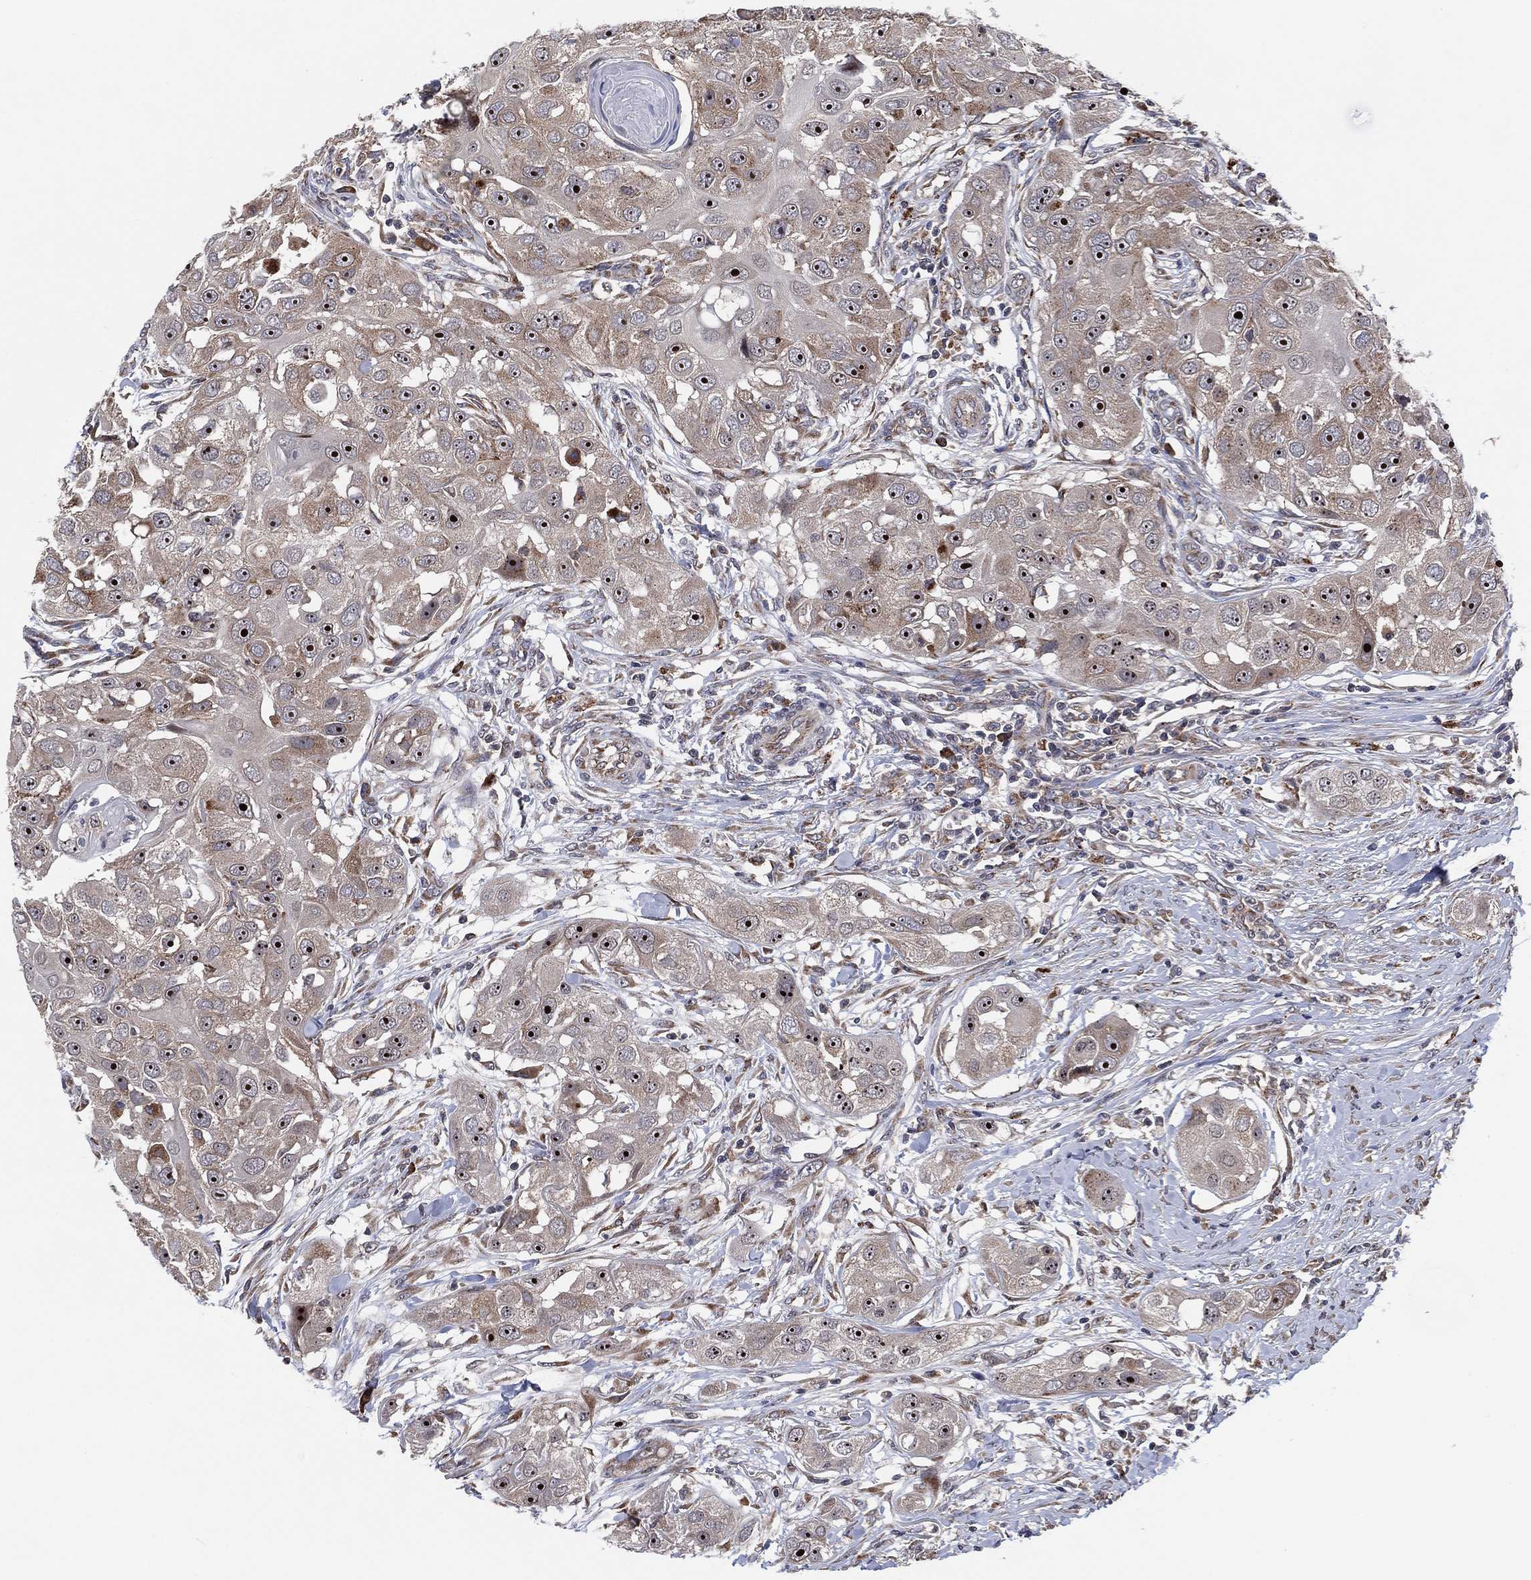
{"staining": {"intensity": "moderate", "quantity": "25%-75%", "location": "cytoplasmic/membranous,nuclear"}, "tissue": "head and neck cancer", "cell_type": "Tumor cells", "image_type": "cancer", "snomed": [{"axis": "morphology", "description": "Squamous cell carcinoma, NOS"}, {"axis": "topography", "description": "Head-Neck"}], "caption": "Immunohistochemical staining of human head and neck squamous cell carcinoma displays moderate cytoplasmic/membranous and nuclear protein positivity in about 25%-75% of tumor cells.", "gene": "FAM104A", "patient": {"sex": "male", "age": 51}}